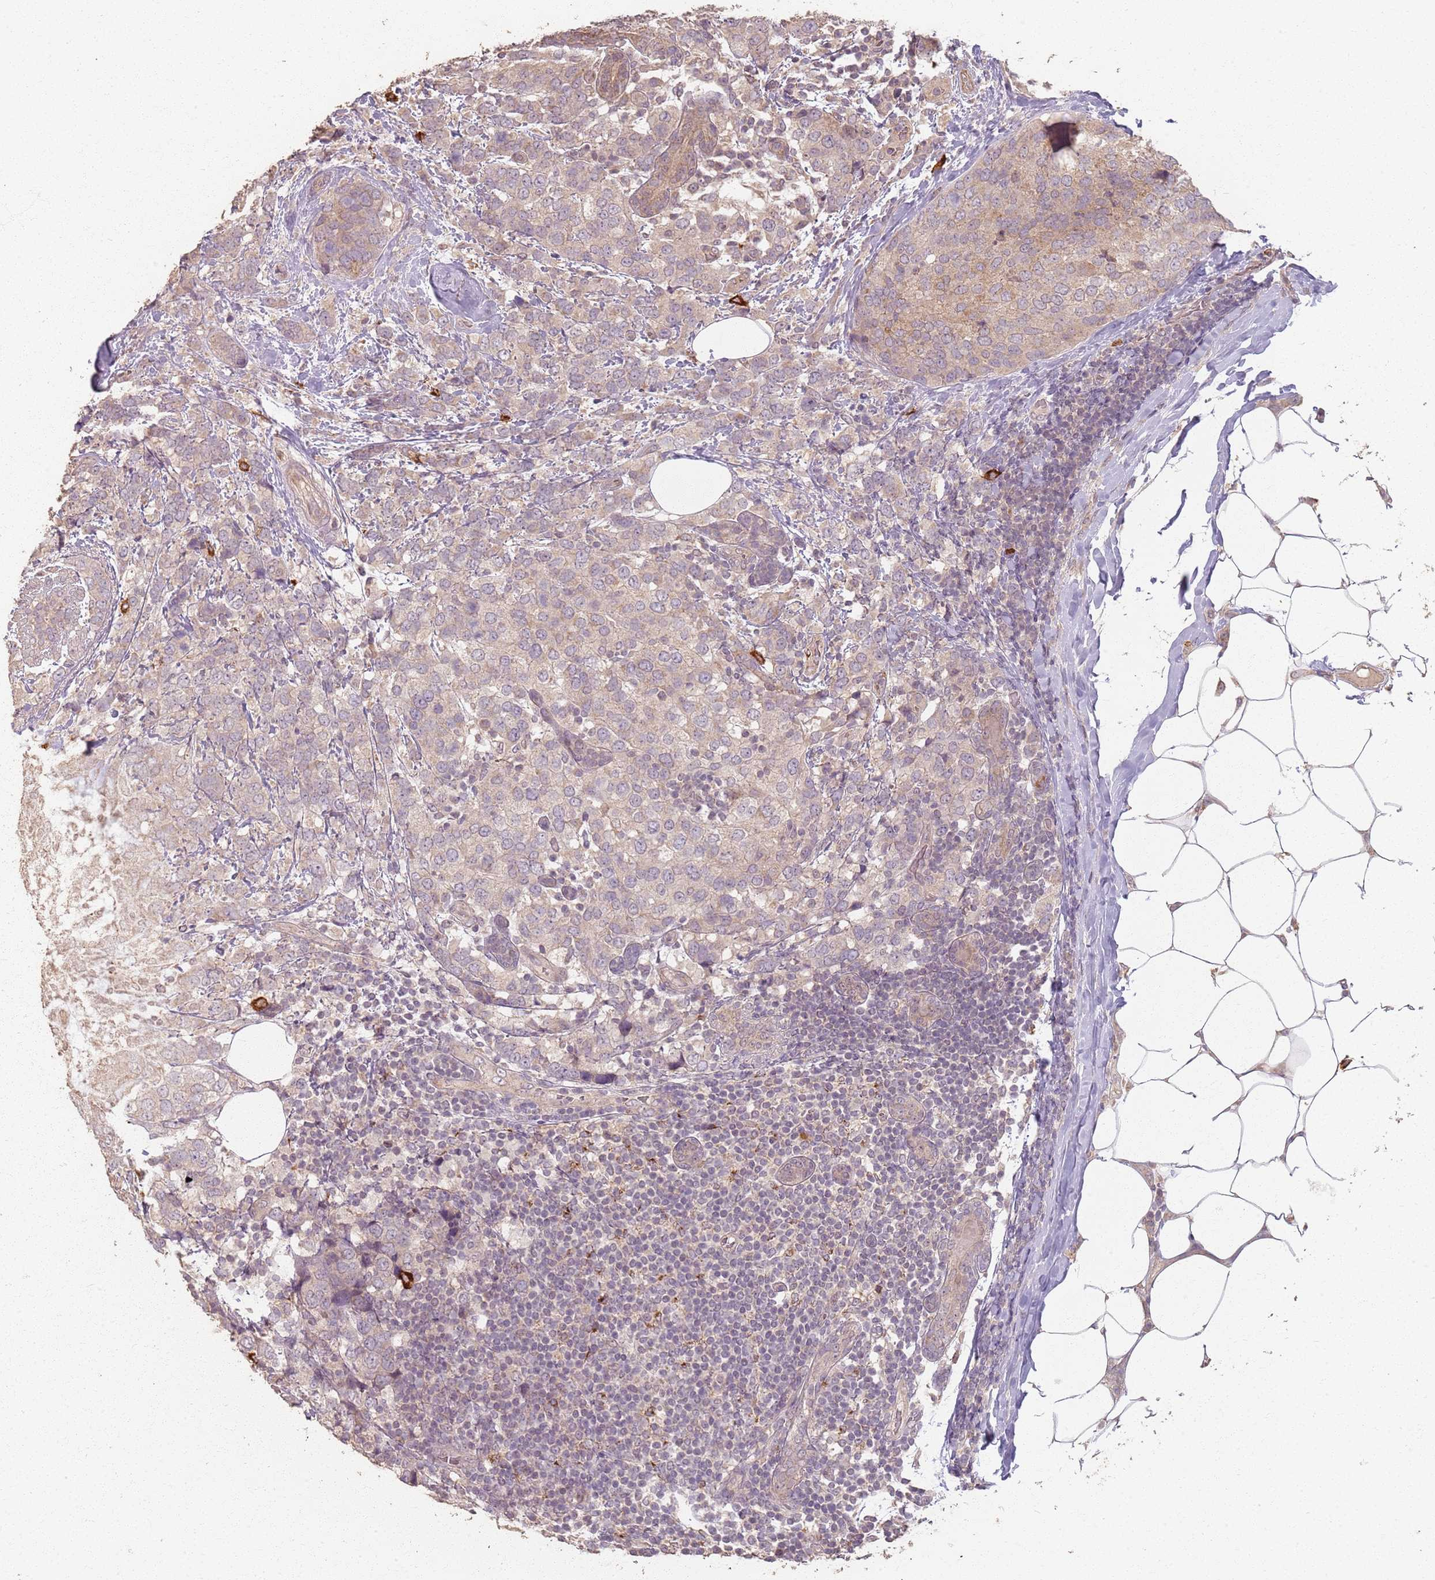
{"staining": {"intensity": "weak", "quantity": "25%-75%", "location": "cytoplasmic/membranous"}, "tissue": "breast cancer", "cell_type": "Tumor cells", "image_type": "cancer", "snomed": [{"axis": "morphology", "description": "Lobular carcinoma"}, {"axis": "topography", "description": "Breast"}], "caption": "A high-resolution histopathology image shows IHC staining of breast lobular carcinoma, which exhibits weak cytoplasmic/membranous staining in approximately 25%-75% of tumor cells.", "gene": "CCDC168", "patient": {"sex": "female", "age": 59}}